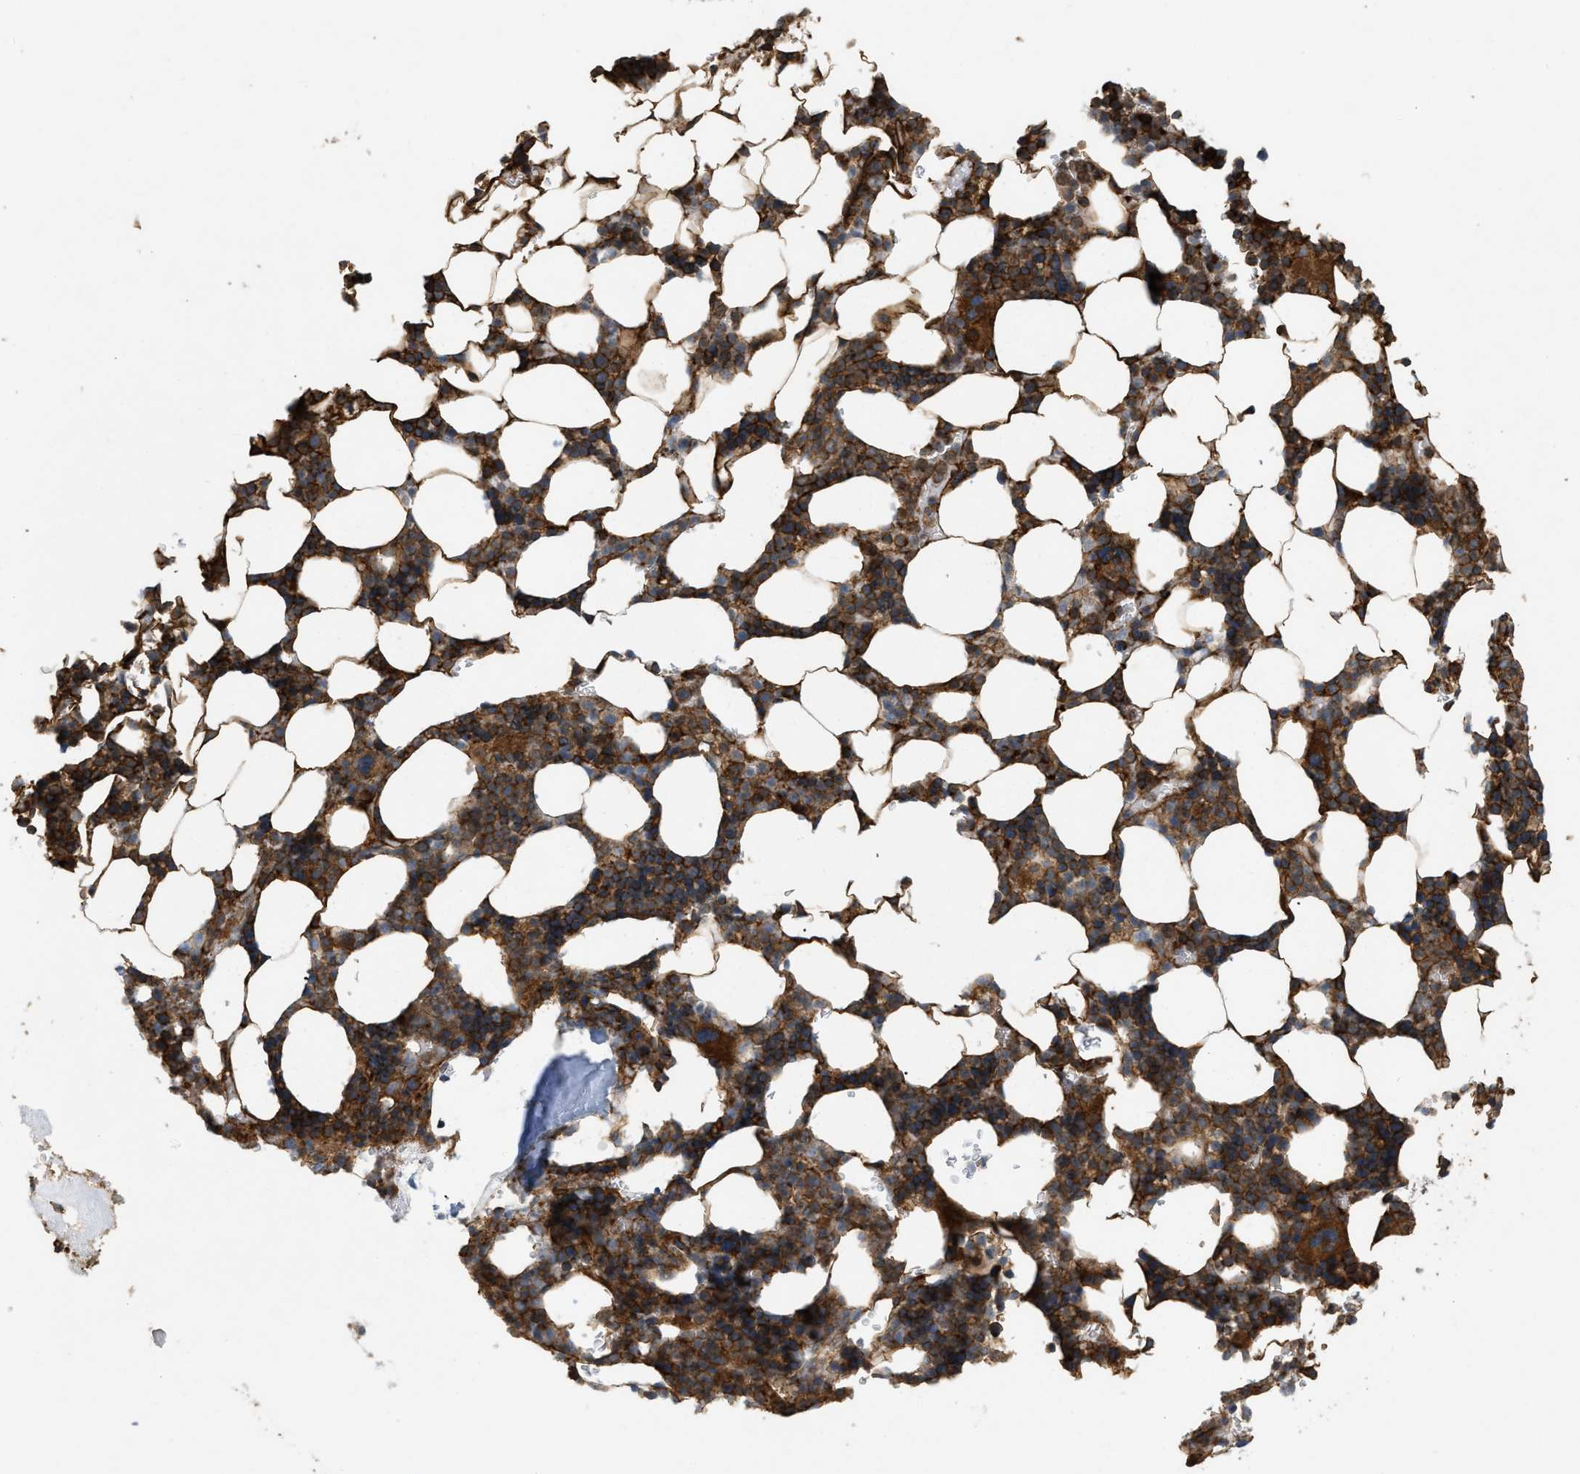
{"staining": {"intensity": "strong", "quantity": ">75%", "location": "cytoplasmic/membranous"}, "tissue": "bone marrow", "cell_type": "Hematopoietic cells", "image_type": "normal", "snomed": [{"axis": "morphology", "description": "Normal tissue, NOS"}, {"axis": "topography", "description": "Bone marrow"}], "caption": "Protein staining by IHC demonstrates strong cytoplasmic/membranous expression in about >75% of hematopoietic cells in benign bone marrow.", "gene": "GNB4", "patient": {"sex": "female", "age": 81}}